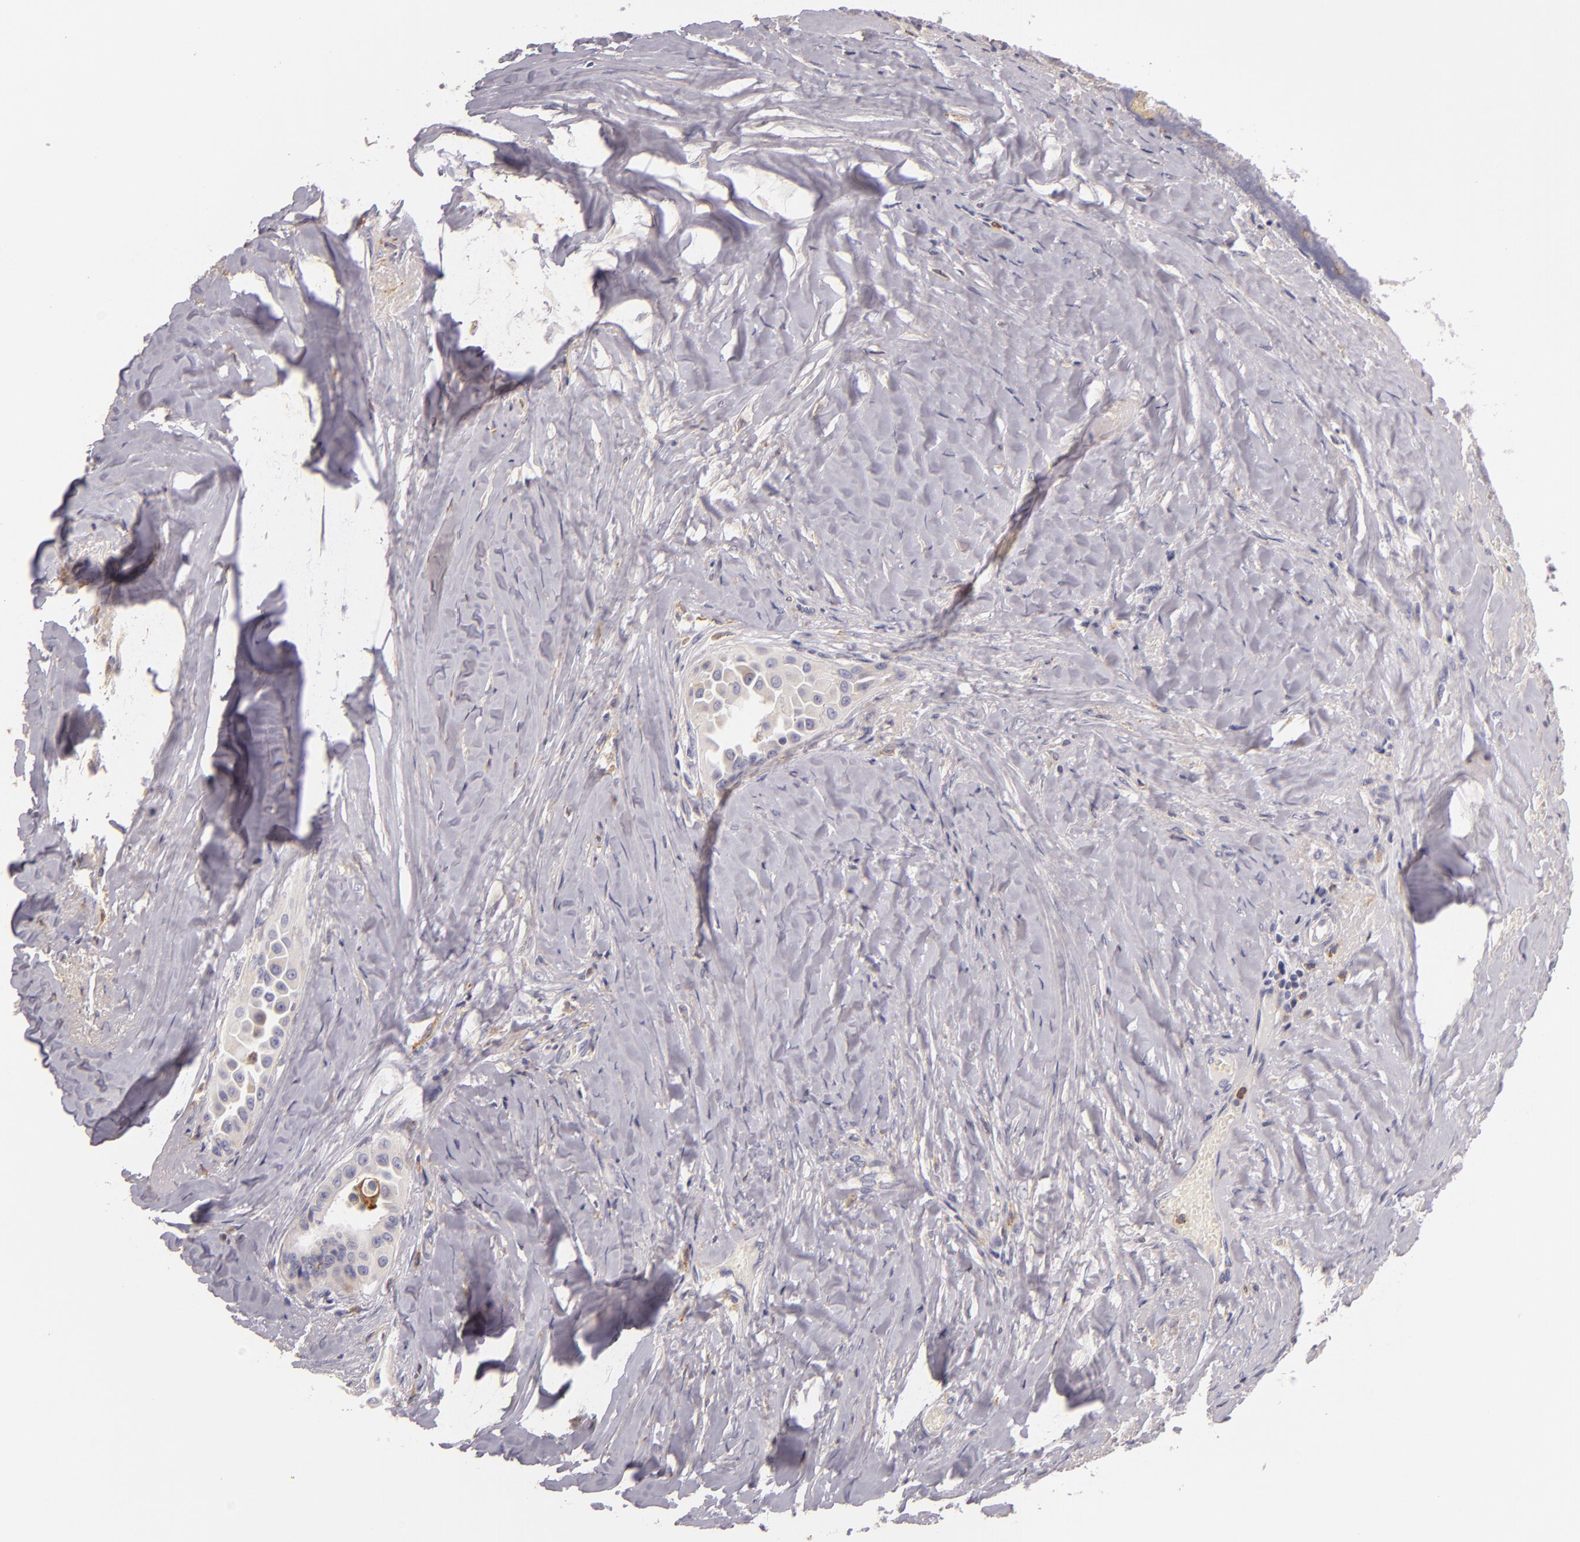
{"staining": {"intensity": "weak", "quantity": "<25%", "location": "cytoplasmic/membranous"}, "tissue": "thyroid cancer", "cell_type": "Tumor cells", "image_type": "cancer", "snomed": [{"axis": "morphology", "description": "Papillary adenocarcinoma, NOS"}, {"axis": "topography", "description": "Thyroid gland"}], "caption": "Image shows no significant protein expression in tumor cells of thyroid cancer (papillary adenocarcinoma). Nuclei are stained in blue.", "gene": "TLR8", "patient": {"sex": "male", "age": 87}}